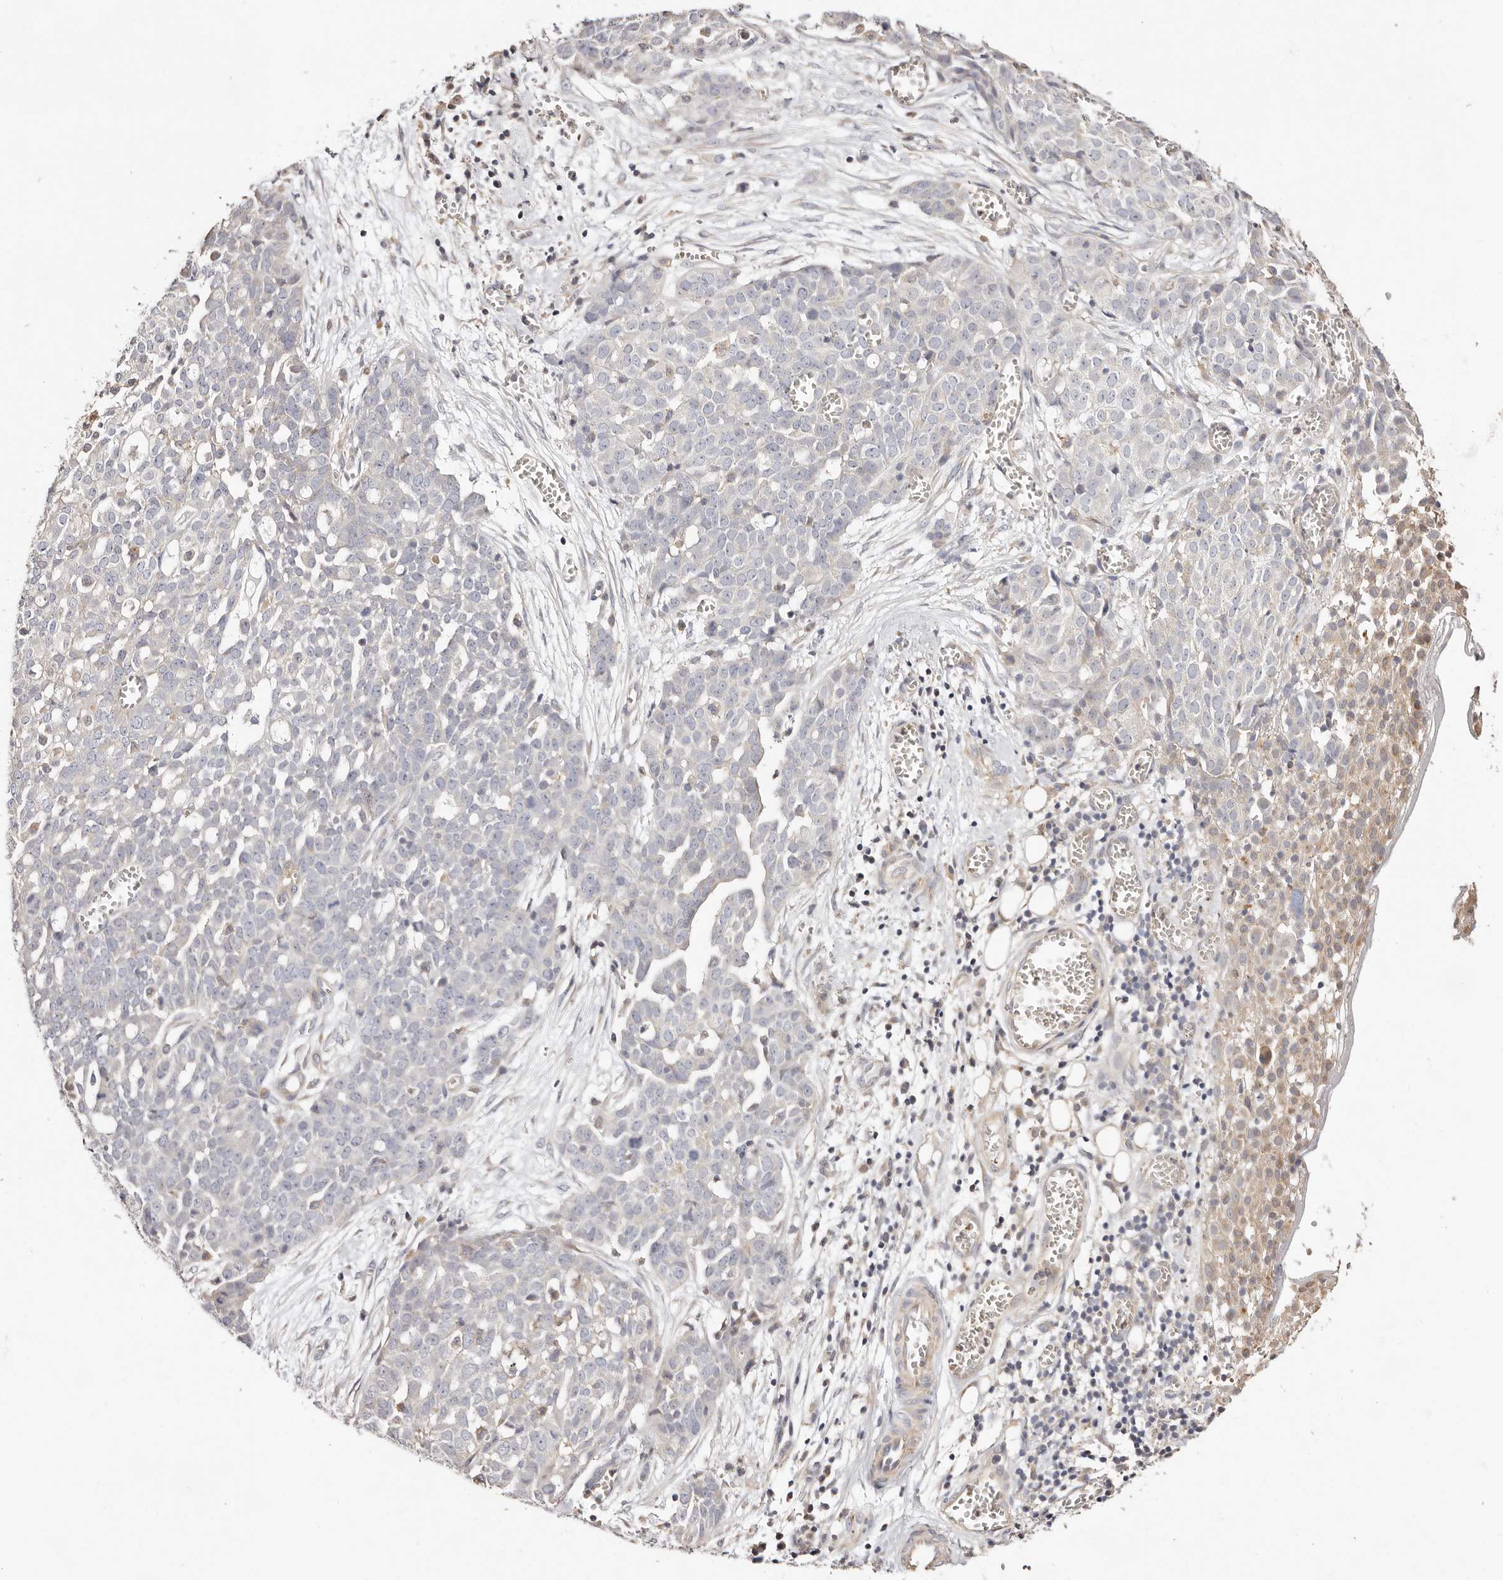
{"staining": {"intensity": "negative", "quantity": "none", "location": "none"}, "tissue": "ovarian cancer", "cell_type": "Tumor cells", "image_type": "cancer", "snomed": [{"axis": "morphology", "description": "Cystadenocarcinoma, serous, NOS"}, {"axis": "topography", "description": "Soft tissue"}, {"axis": "topography", "description": "Ovary"}], "caption": "Image shows no protein staining in tumor cells of serous cystadenocarcinoma (ovarian) tissue.", "gene": "MAPK1", "patient": {"sex": "female", "age": 57}}